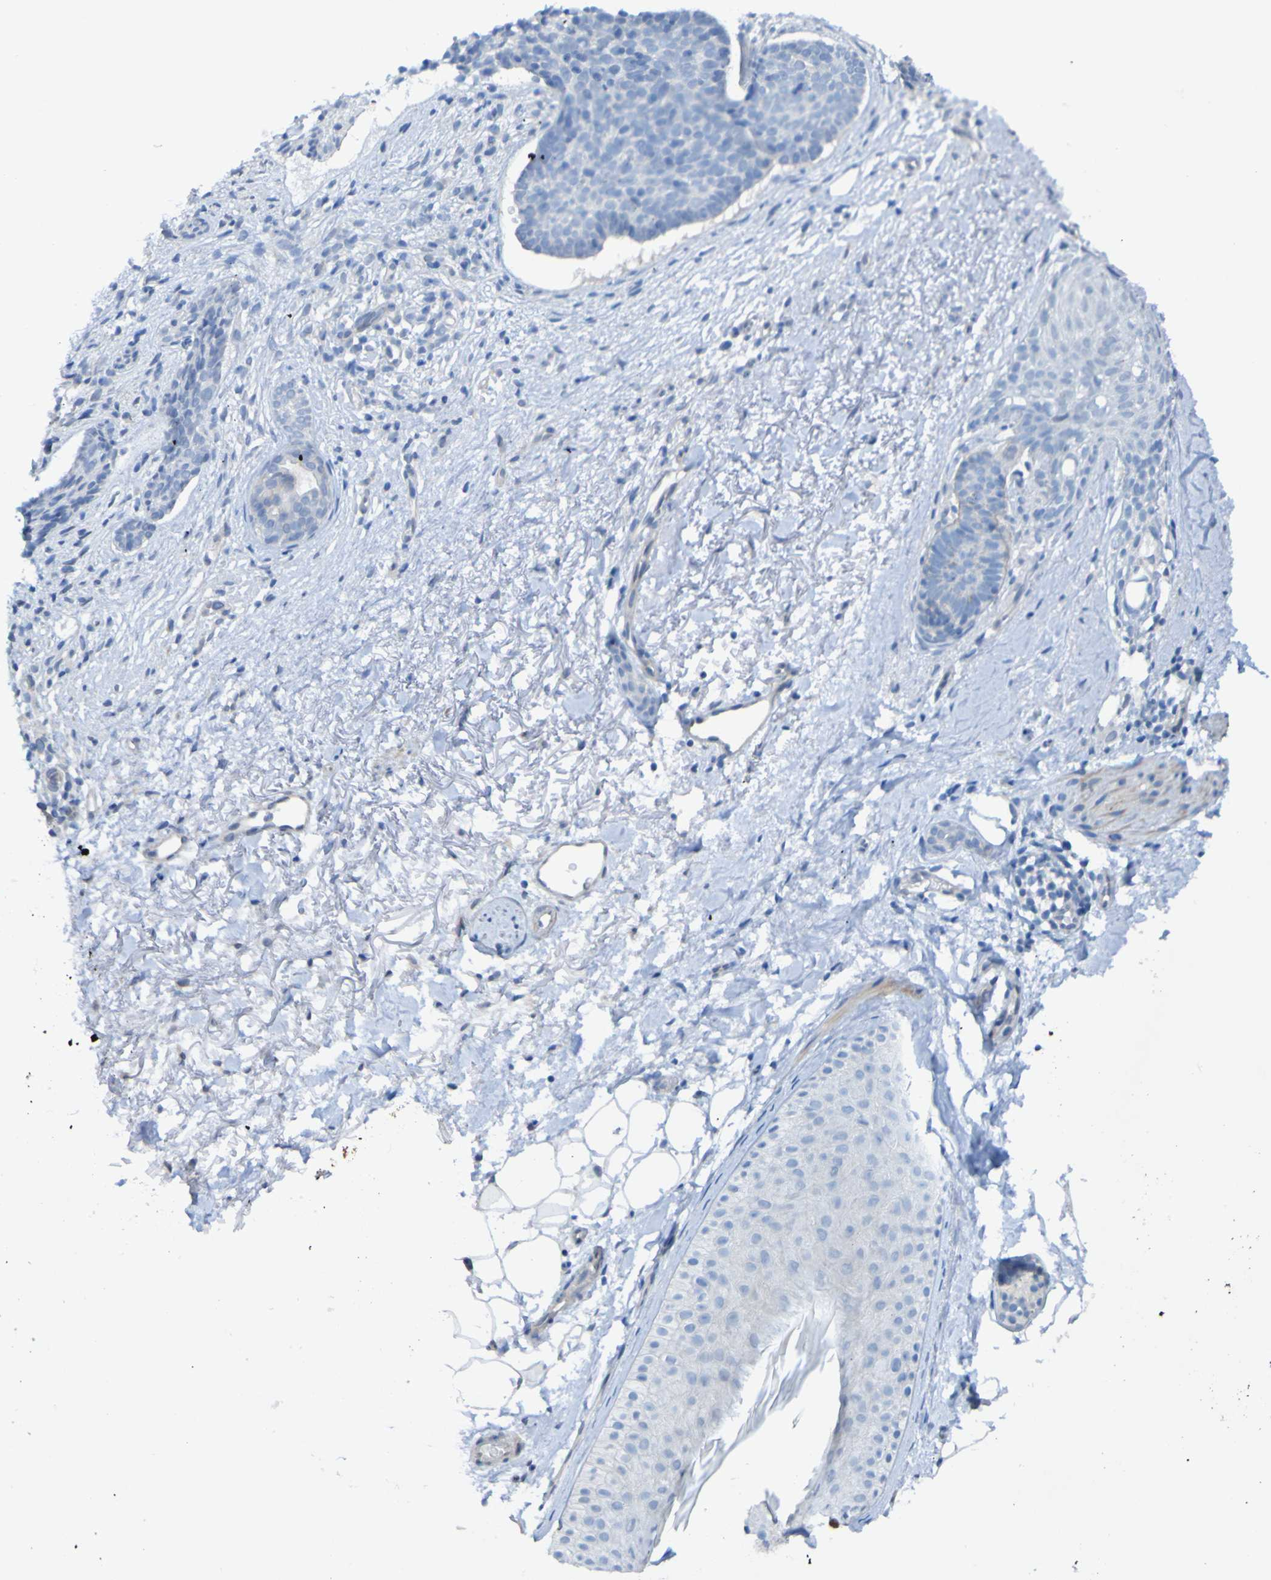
{"staining": {"intensity": "negative", "quantity": "none", "location": "none"}, "tissue": "skin cancer", "cell_type": "Tumor cells", "image_type": "cancer", "snomed": [{"axis": "morphology", "description": "Normal tissue, NOS"}, {"axis": "morphology", "description": "Basal cell carcinoma"}, {"axis": "topography", "description": "Skin"}], "caption": "Image shows no significant protein staining in tumor cells of skin cancer.", "gene": "ACMSD", "patient": {"sex": "female", "age": 70}}